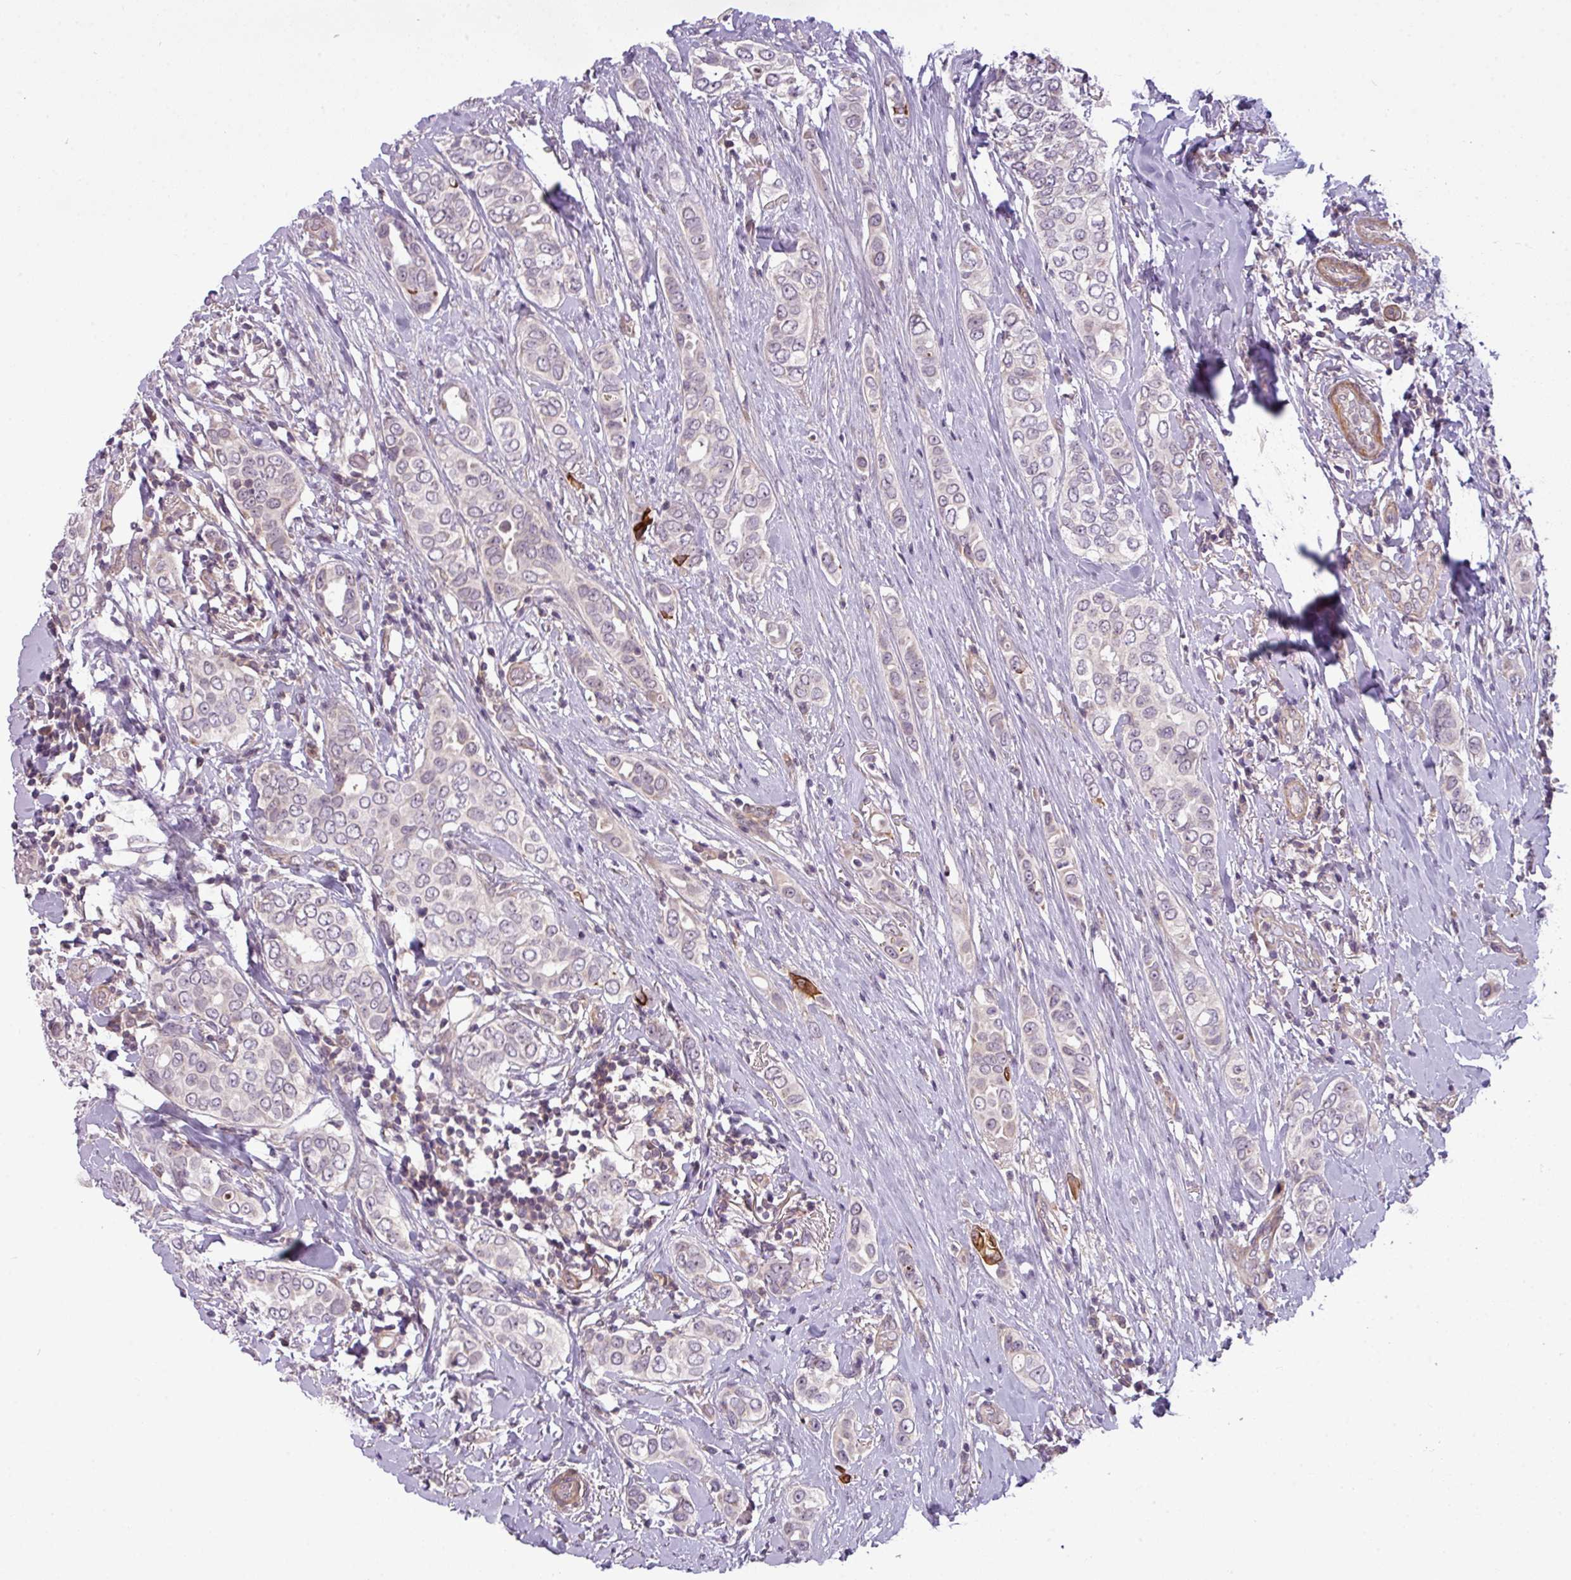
{"staining": {"intensity": "negative", "quantity": "none", "location": "none"}, "tissue": "breast cancer", "cell_type": "Tumor cells", "image_type": "cancer", "snomed": [{"axis": "morphology", "description": "Lobular carcinoma"}, {"axis": "topography", "description": "Breast"}], "caption": "DAB immunohistochemical staining of breast lobular carcinoma demonstrates no significant expression in tumor cells.", "gene": "ZNF35", "patient": {"sex": "female", "age": 51}}